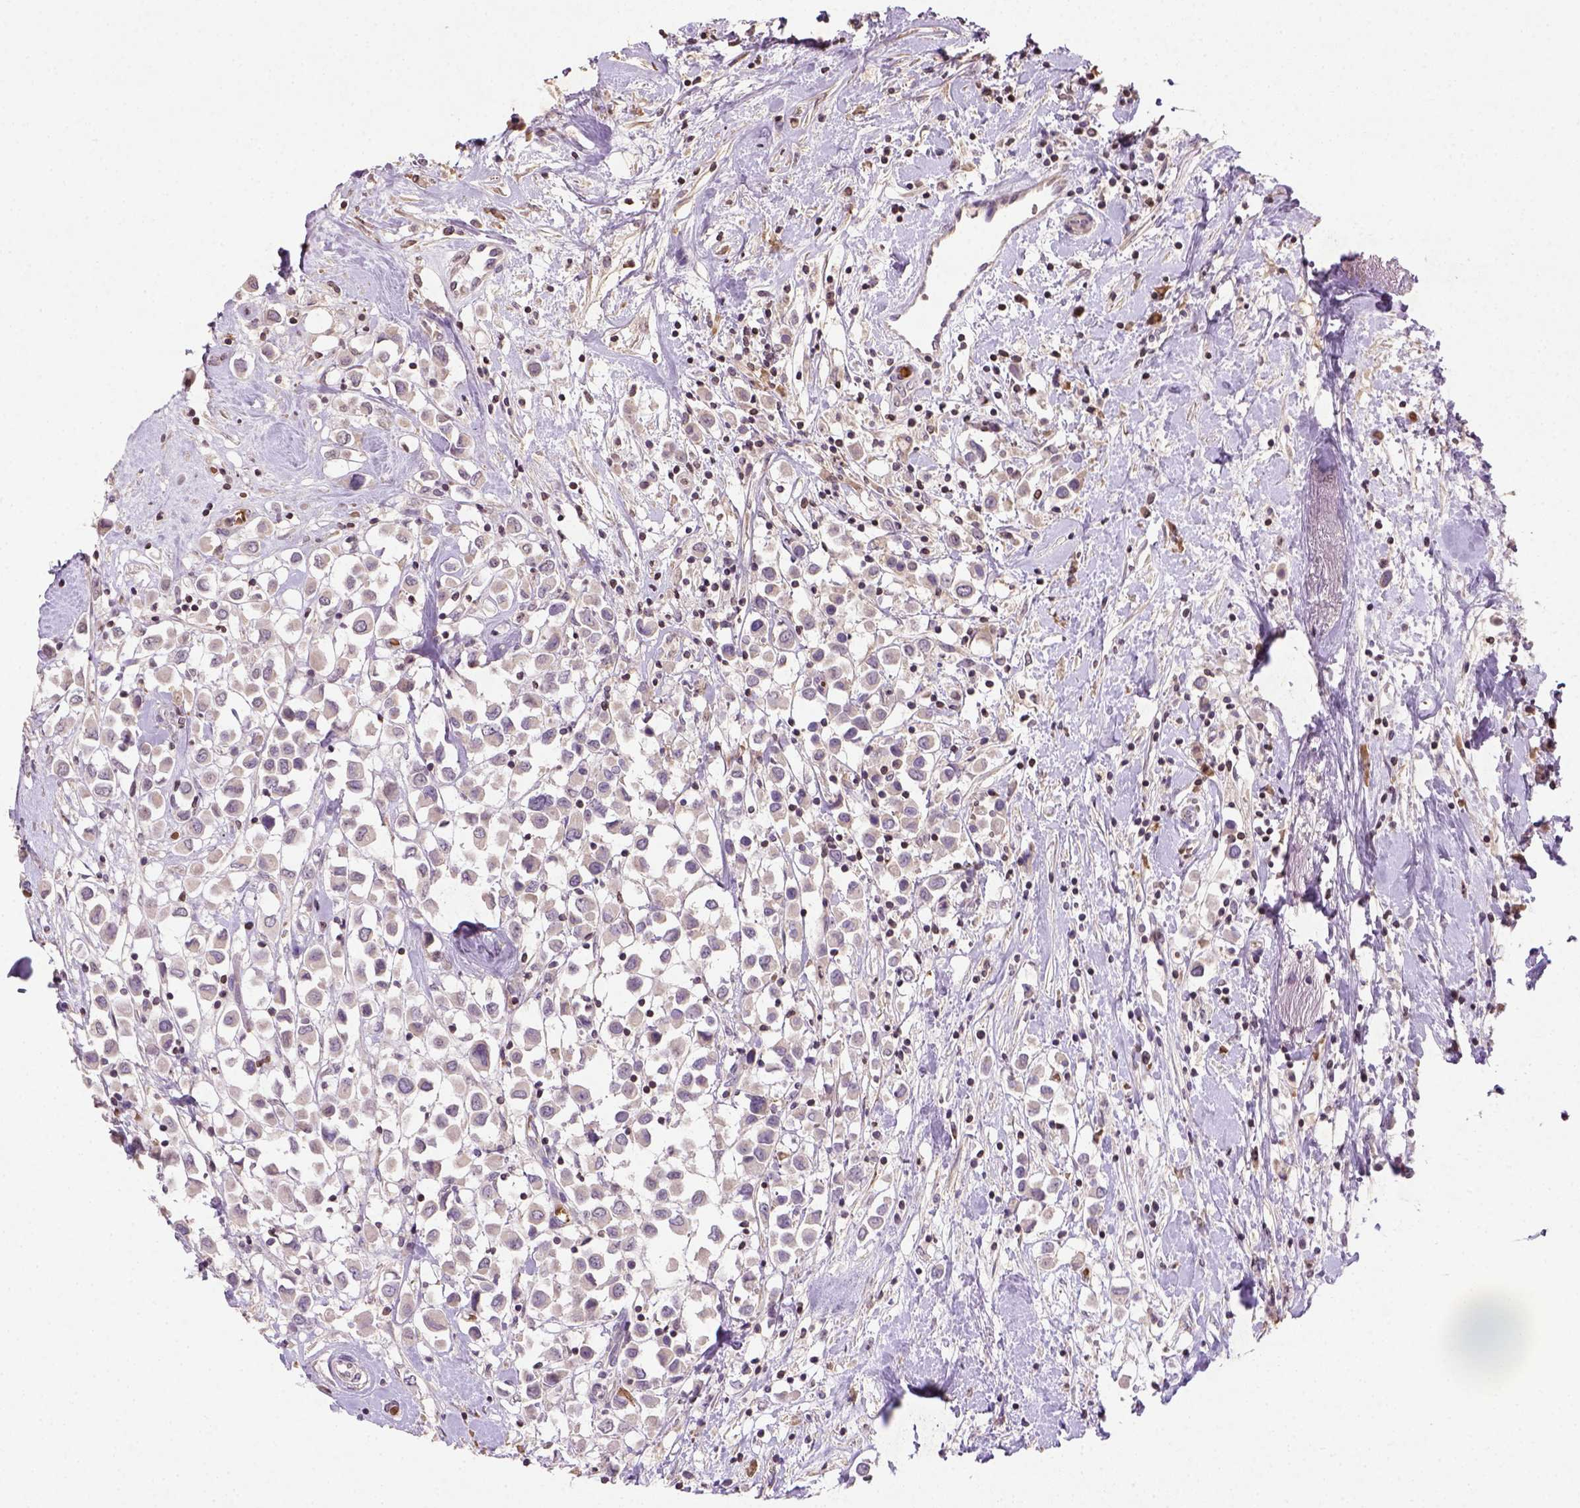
{"staining": {"intensity": "negative", "quantity": "none", "location": "none"}, "tissue": "breast cancer", "cell_type": "Tumor cells", "image_type": "cancer", "snomed": [{"axis": "morphology", "description": "Duct carcinoma"}, {"axis": "topography", "description": "Breast"}], "caption": "Tumor cells are negative for protein expression in human breast intraductal carcinoma. (Brightfield microscopy of DAB (3,3'-diaminobenzidine) immunohistochemistry at high magnification).", "gene": "NUDT3", "patient": {"sex": "female", "age": 61}}